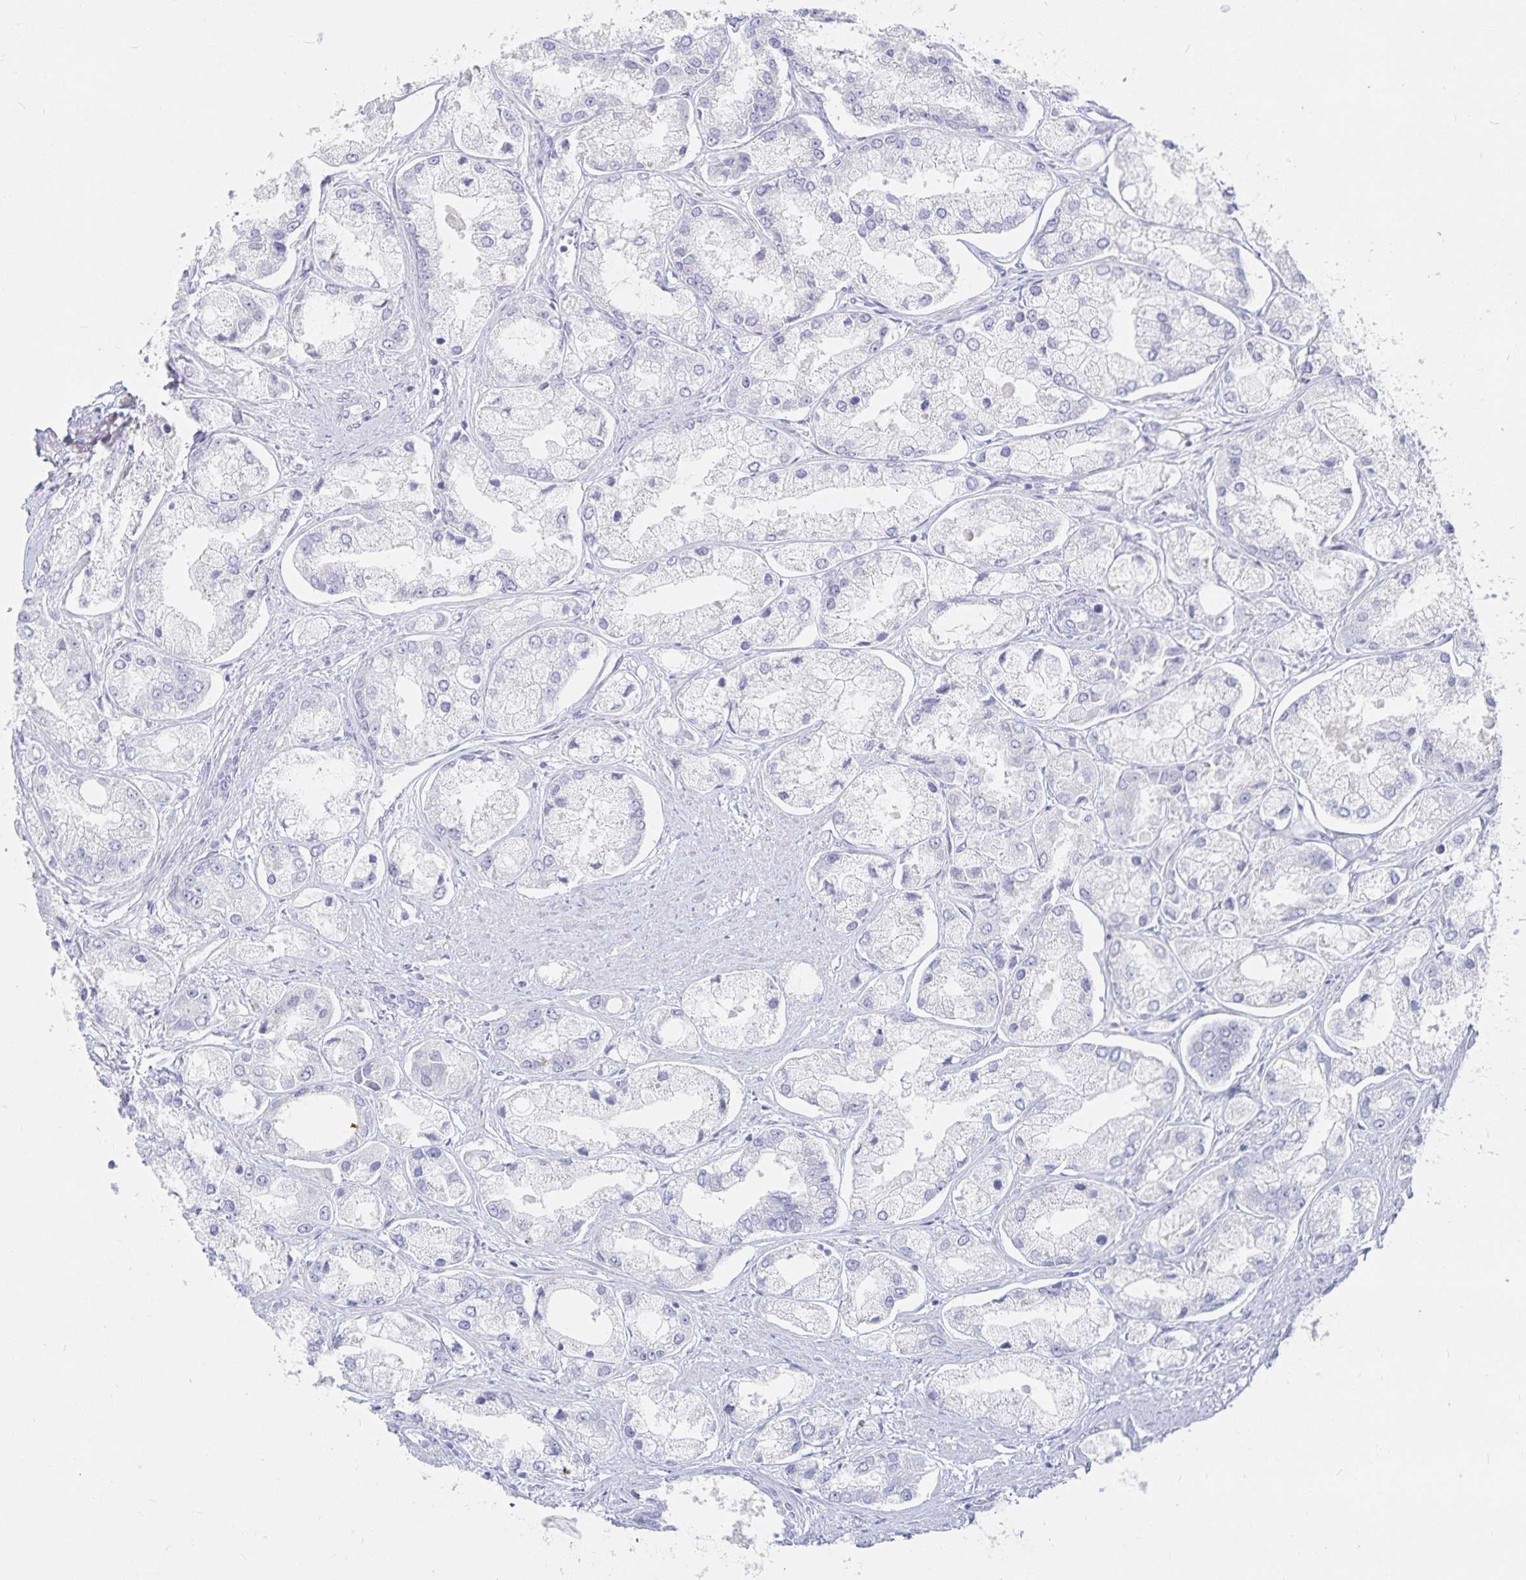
{"staining": {"intensity": "negative", "quantity": "none", "location": "none"}, "tissue": "prostate cancer", "cell_type": "Tumor cells", "image_type": "cancer", "snomed": [{"axis": "morphology", "description": "Adenocarcinoma, Low grade"}, {"axis": "topography", "description": "Prostate"}], "caption": "Prostate cancer was stained to show a protein in brown. There is no significant expression in tumor cells.", "gene": "SFTPA1", "patient": {"sex": "male", "age": 69}}